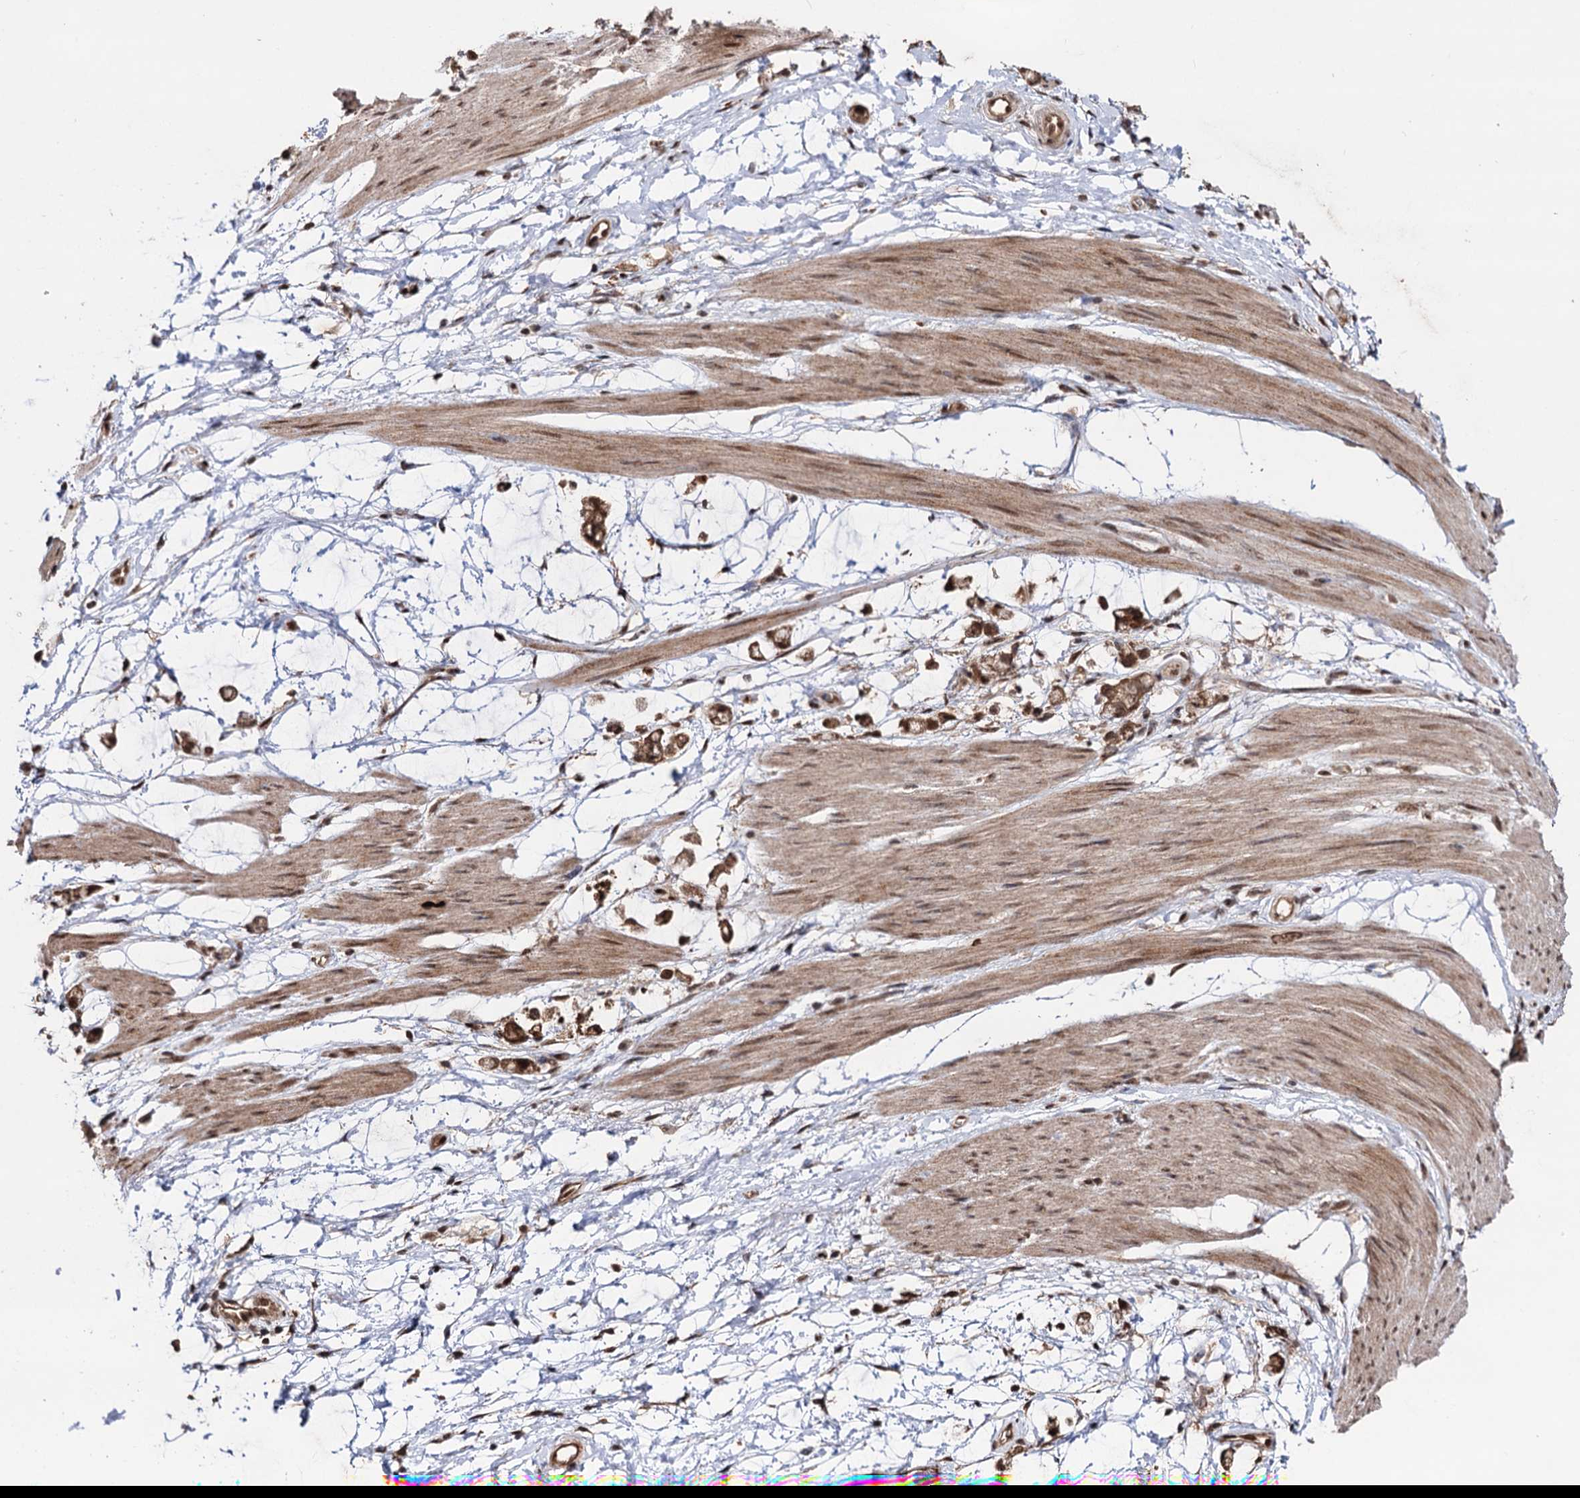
{"staining": {"intensity": "moderate", "quantity": ">75%", "location": "cytoplasmic/membranous,nuclear"}, "tissue": "stomach cancer", "cell_type": "Tumor cells", "image_type": "cancer", "snomed": [{"axis": "morphology", "description": "Adenocarcinoma, NOS"}, {"axis": "topography", "description": "Stomach"}], "caption": "Stomach adenocarcinoma stained with immunohistochemistry demonstrates moderate cytoplasmic/membranous and nuclear positivity in about >75% of tumor cells.", "gene": "PIGB", "patient": {"sex": "female", "age": 60}}